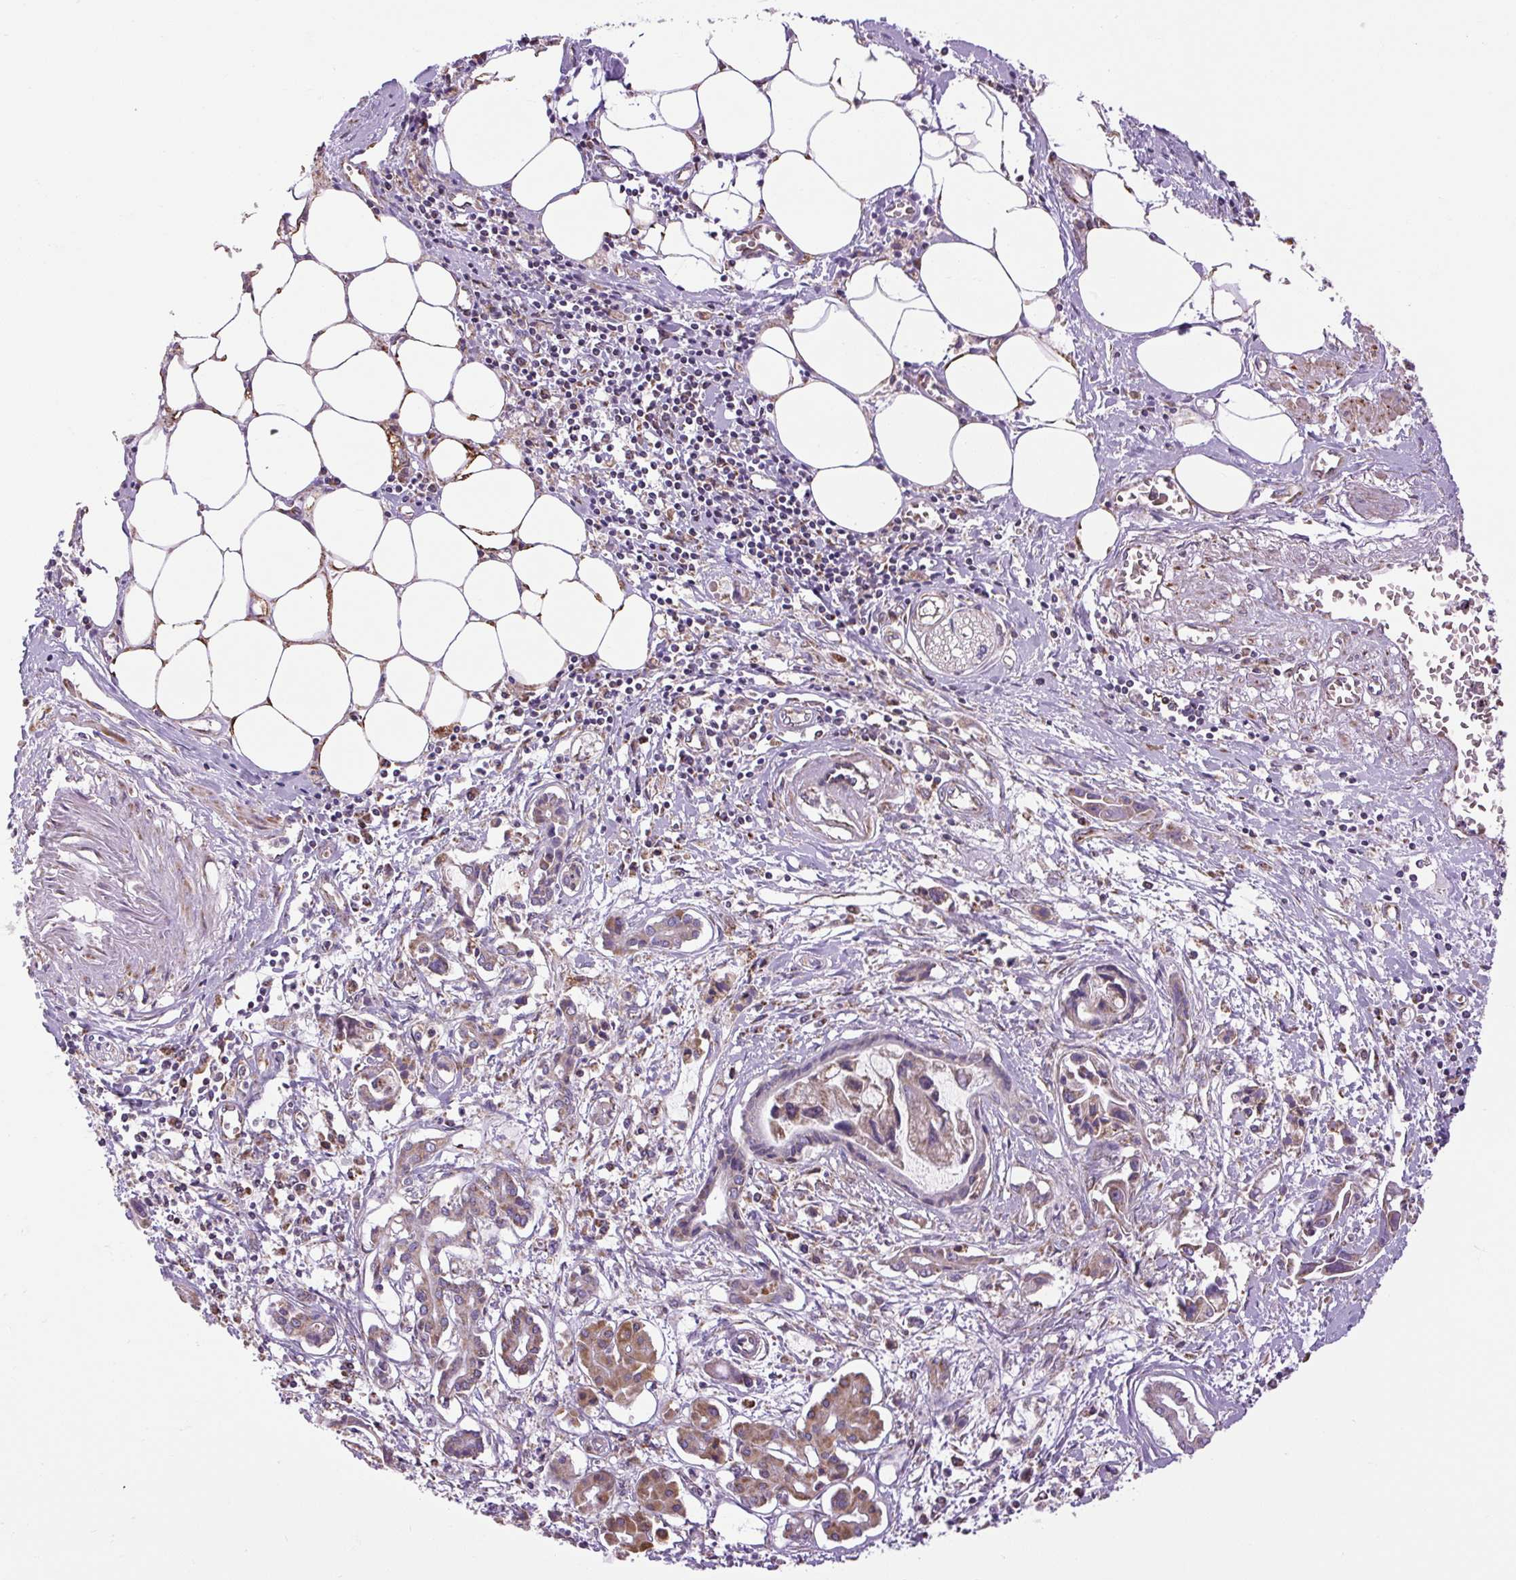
{"staining": {"intensity": "moderate", "quantity": ">75%", "location": "cytoplasmic/membranous"}, "tissue": "pancreatic cancer", "cell_type": "Tumor cells", "image_type": "cancer", "snomed": [{"axis": "morphology", "description": "Adenocarcinoma, NOS"}, {"axis": "topography", "description": "Pancreas"}], "caption": "Immunohistochemistry micrograph of human pancreatic cancer (adenocarcinoma) stained for a protein (brown), which demonstrates medium levels of moderate cytoplasmic/membranous expression in approximately >75% of tumor cells.", "gene": "PLCG1", "patient": {"sex": "male", "age": 84}}